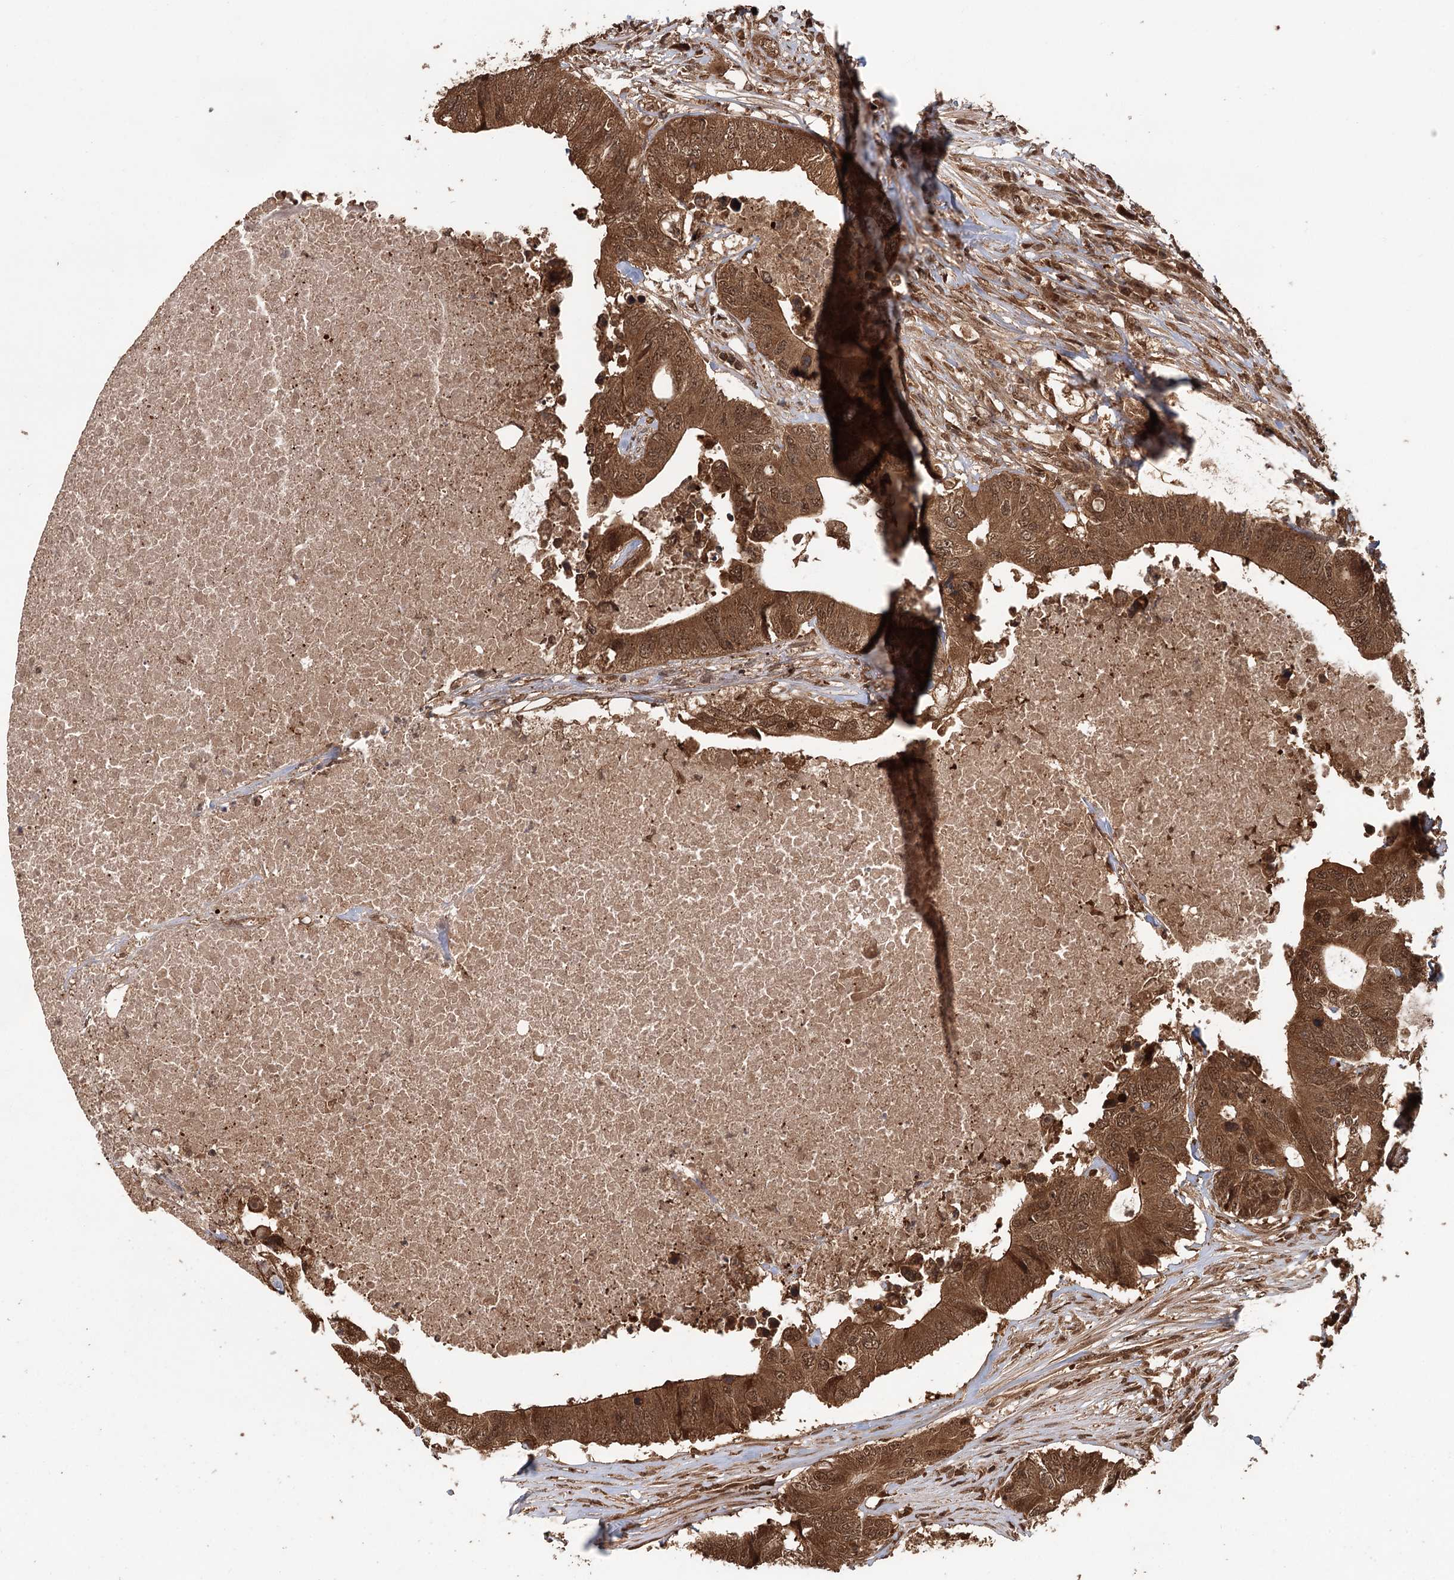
{"staining": {"intensity": "moderate", "quantity": ">75%", "location": "cytoplasmic/membranous,nuclear"}, "tissue": "colorectal cancer", "cell_type": "Tumor cells", "image_type": "cancer", "snomed": [{"axis": "morphology", "description": "Adenocarcinoma, NOS"}, {"axis": "topography", "description": "Colon"}], "caption": "Protein expression by IHC exhibits moderate cytoplasmic/membranous and nuclear positivity in about >75% of tumor cells in colorectal cancer (adenocarcinoma).", "gene": "N6AMT1", "patient": {"sex": "male", "age": 71}}